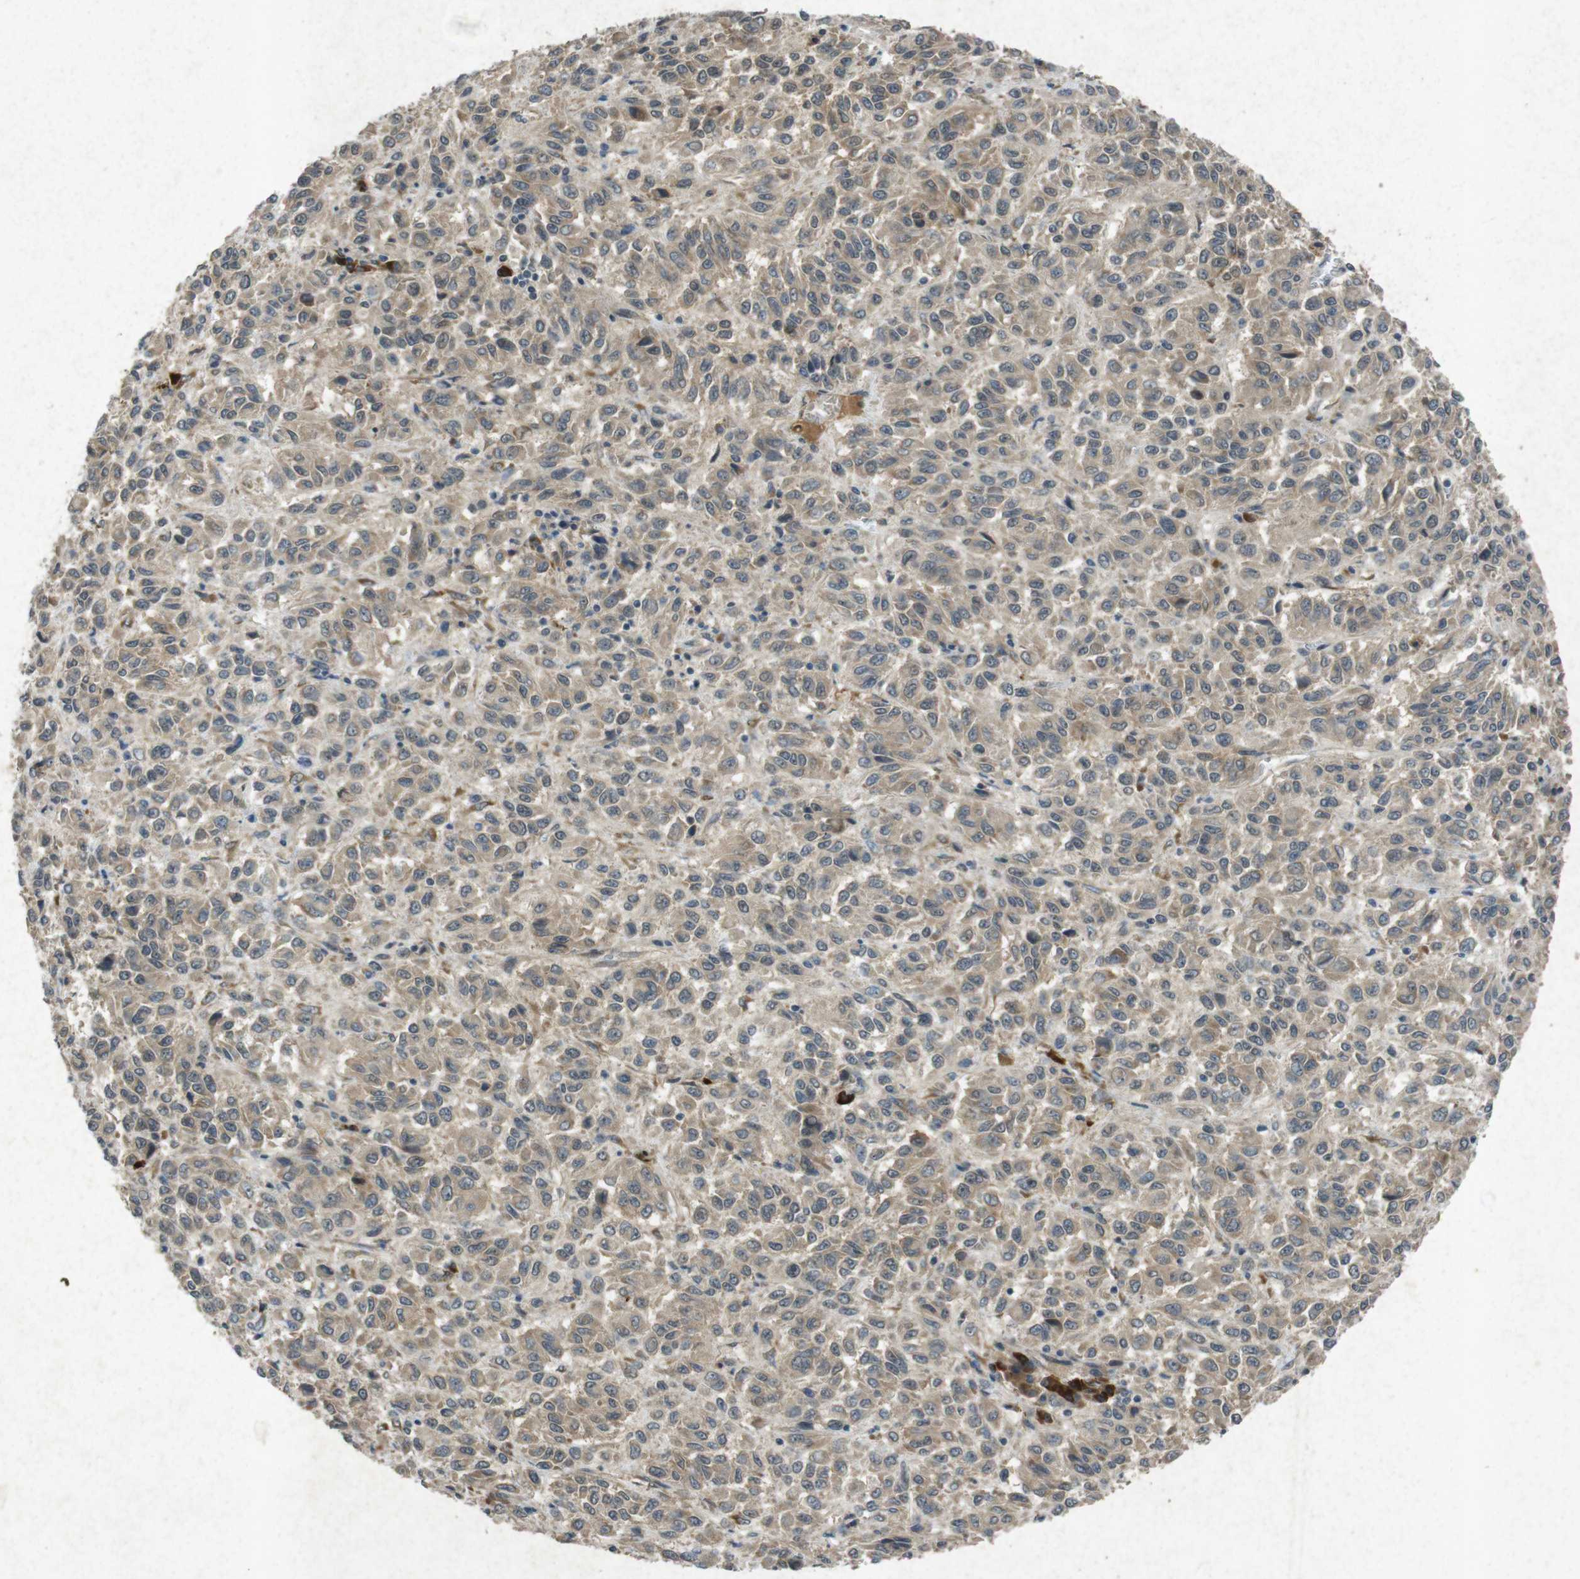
{"staining": {"intensity": "weak", "quantity": ">75%", "location": "cytoplasmic/membranous"}, "tissue": "melanoma", "cell_type": "Tumor cells", "image_type": "cancer", "snomed": [{"axis": "morphology", "description": "Malignant melanoma, Metastatic site"}, {"axis": "topography", "description": "Lung"}], "caption": "Protein analysis of malignant melanoma (metastatic site) tissue exhibits weak cytoplasmic/membranous positivity in approximately >75% of tumor cells.", "gene": "FLCN", "patient": {"sex": "male", "age": 64}}